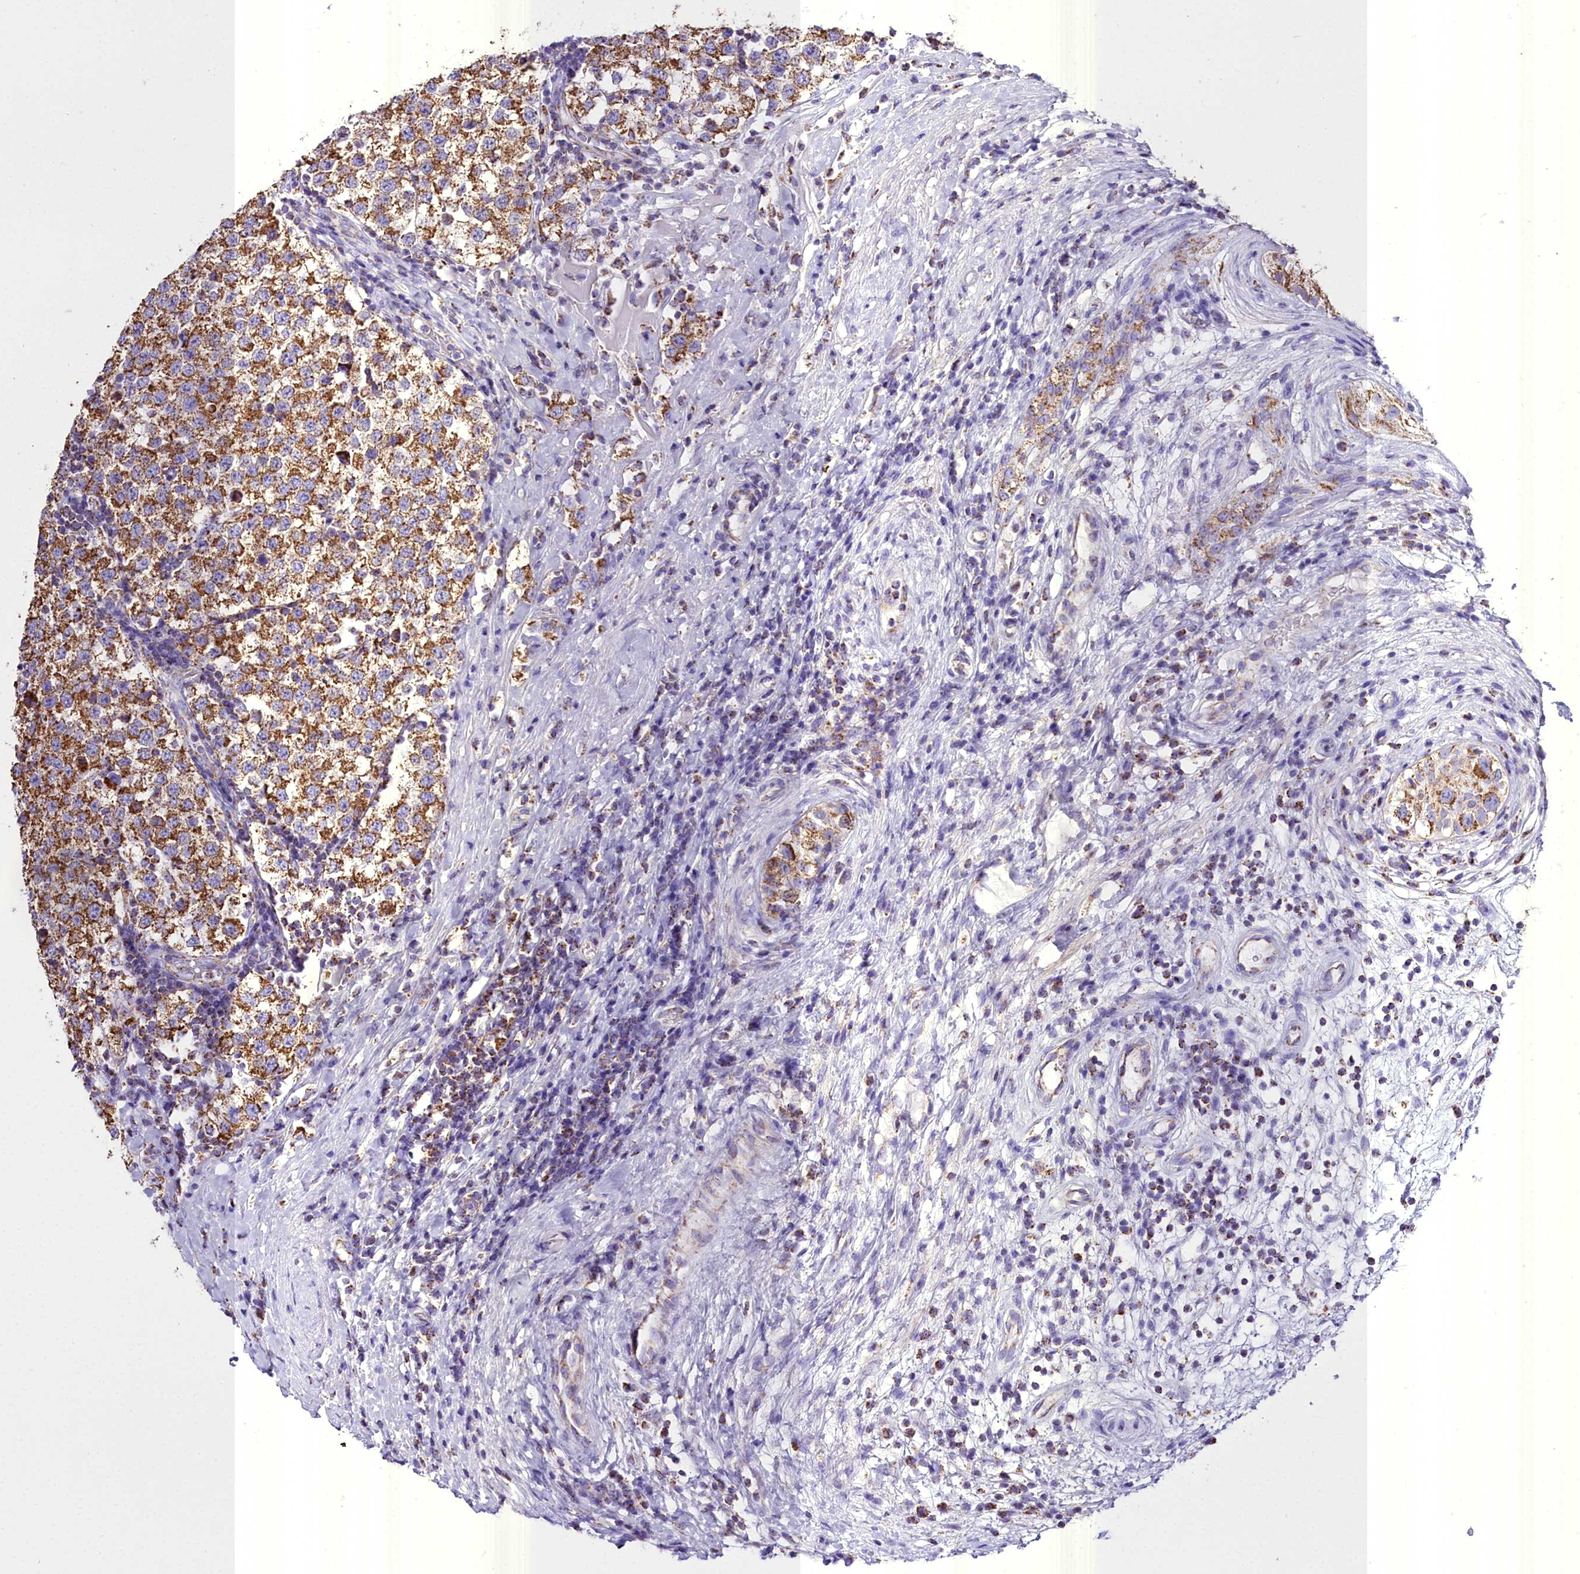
{"staining": {"intensity": "moderate", "quantity": ">75%", "location": "cytoplasmic/membranous"}, "tissue": "testis cancer", "cell_type": "Tumor cells", "image_type": "cancer", "snomed": [{"axis": "morphology", "description": "Seminoma, NOS"}, {"axis": "topography", "description": "Testis"}], "caption": "Seminoma (testis) stained with a brown dye reveals moderate cytoplasmic/membranous positive positivity in approximately >75% of tumor cells.", "gene": "WDFY3", "patient": {"sex": "male", "age": 34}}